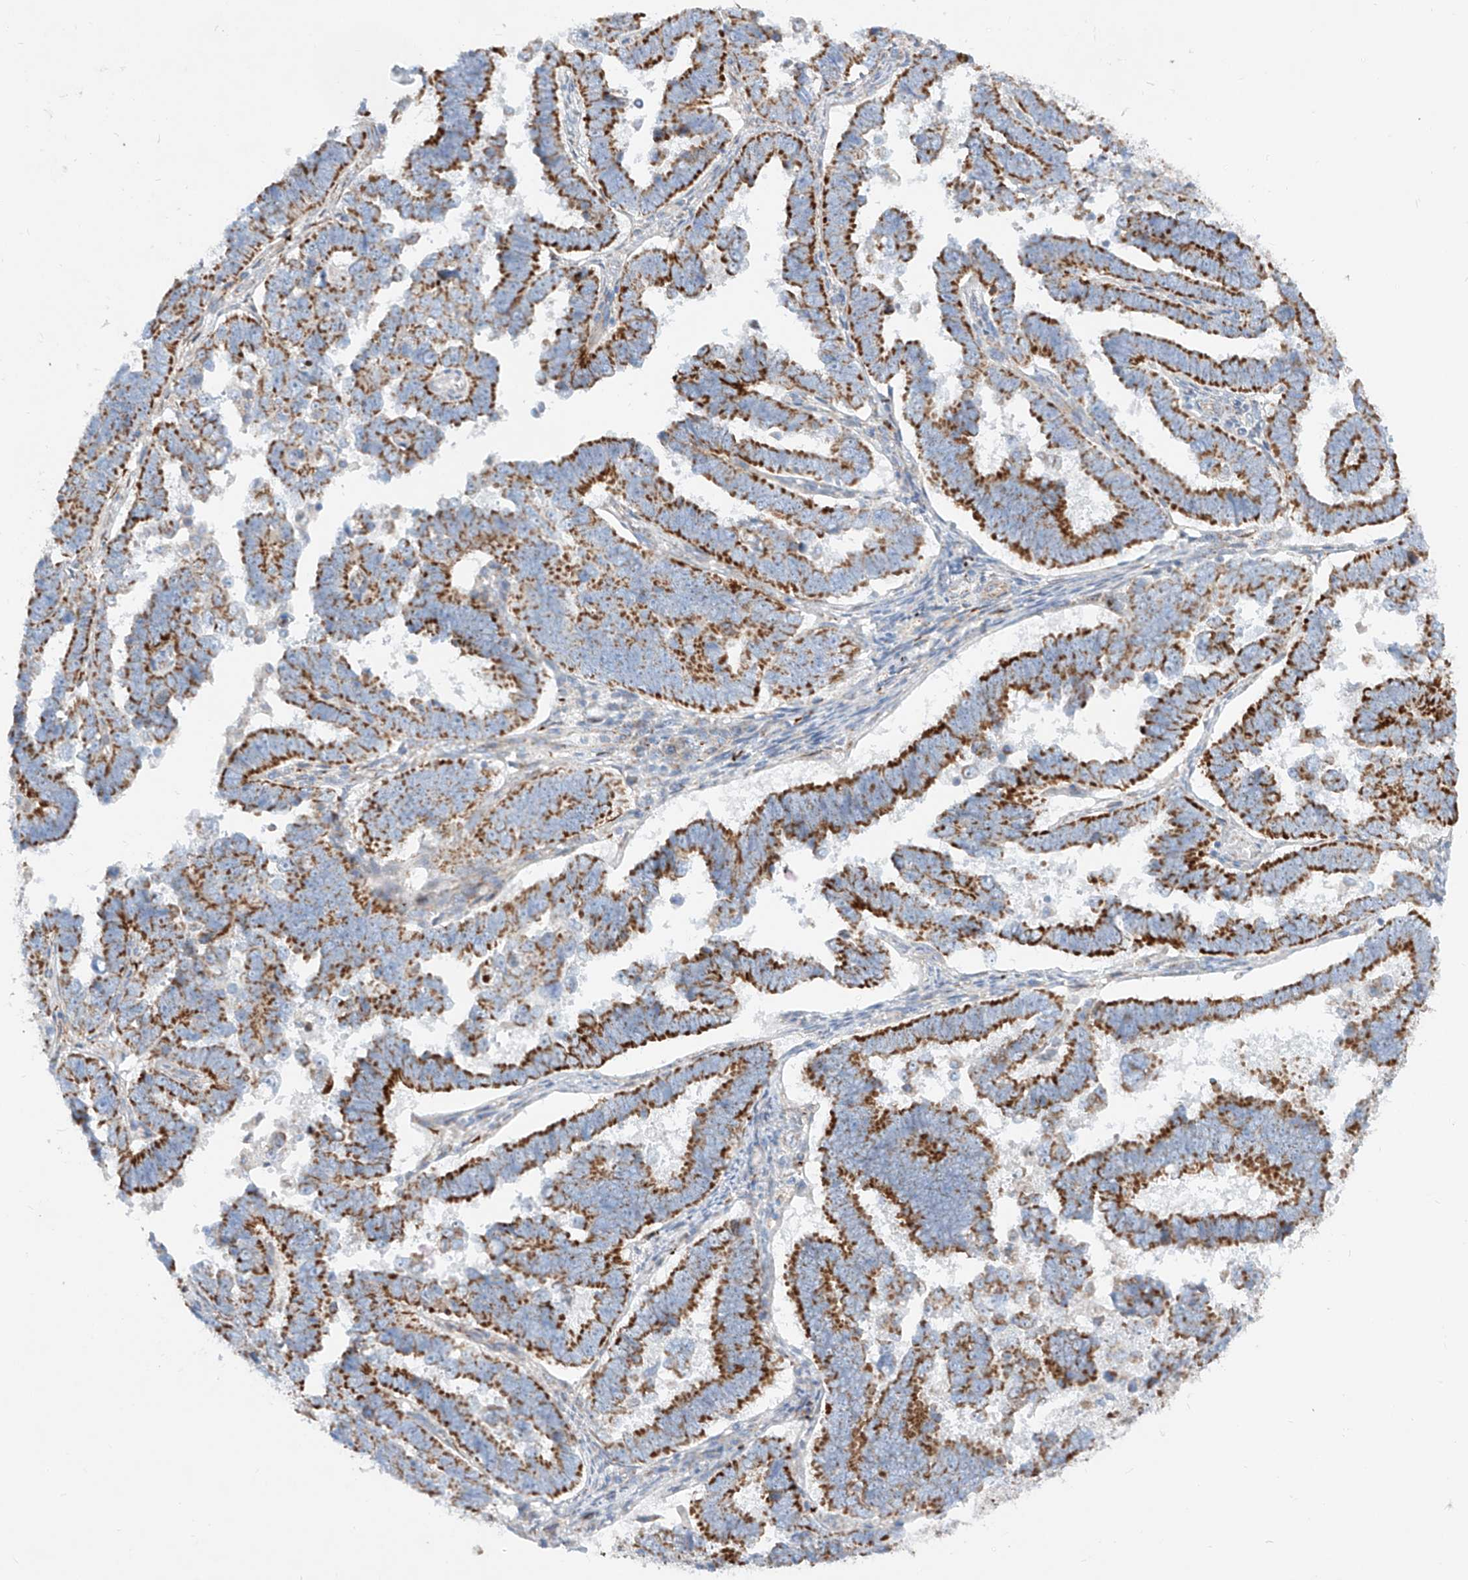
{"staining": {"intensity": "strong", "quantity": ">75%", "location": "cytoplasmic/membranous"}, "tissue": "endometrial cancer", "cell_type": "Tumor cells", "image_type": "cancer", "snomed": [{"axis": "morphology", "description": "Adenocarcinoma, NOS"}, {"axis": "topography", "description": "Endometrium"}], "caption": "About >75% of tumor cells in adenocarcinoma (endometrial) reveal strong cytoplasmic/membranous protein staining as visualized by brown immunohistochemical staining.", "gene": "CST9", "patient": {"sex": "female", "age": 75}}